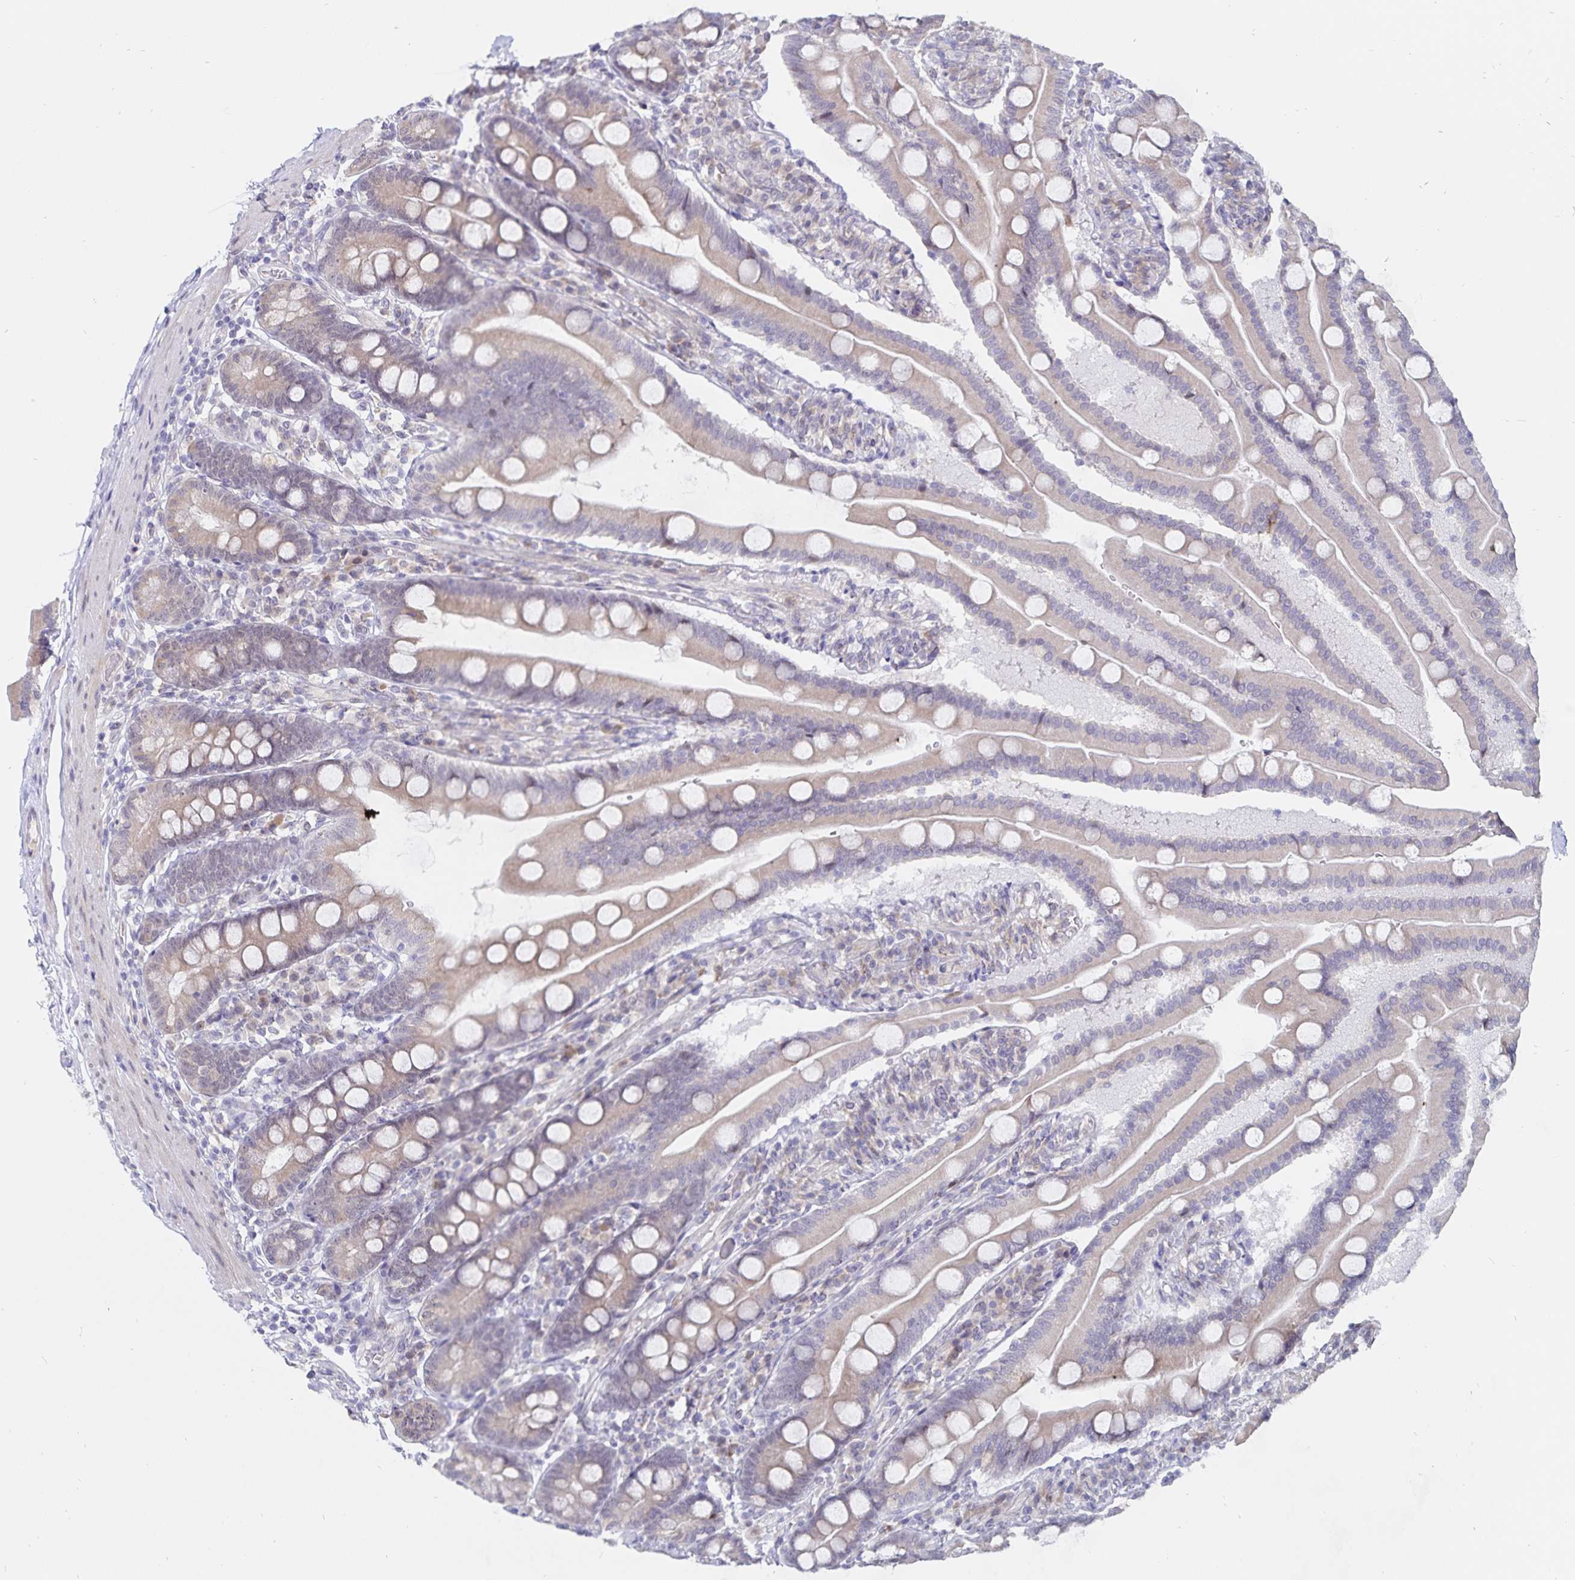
{"staining": {"intensity": "moderate", "quantity": ">75%", "location": "cytoplasmic/membranous"}, "tissue": "duodenum", "cell_type": "Glandular cells", "image_type": "normal", "snomed": [{"axis": "morphology", "description": "Normal tissue, NOS"}, {"axis": "topography", "description": "Duodenum"}], "caption": "The photomicrograph displays staining of unremarkable duodenum, revealing moderate cytoplasmic/membranous protein staining (brown color) within glandular cells. The protein of interest is stained brown, and the nuclei are stained in blue (DAB IHC with brightfield microscopy, high magnification).", "gene": "ATP2A2", "patient": {"sex": "female", "age": 67}}